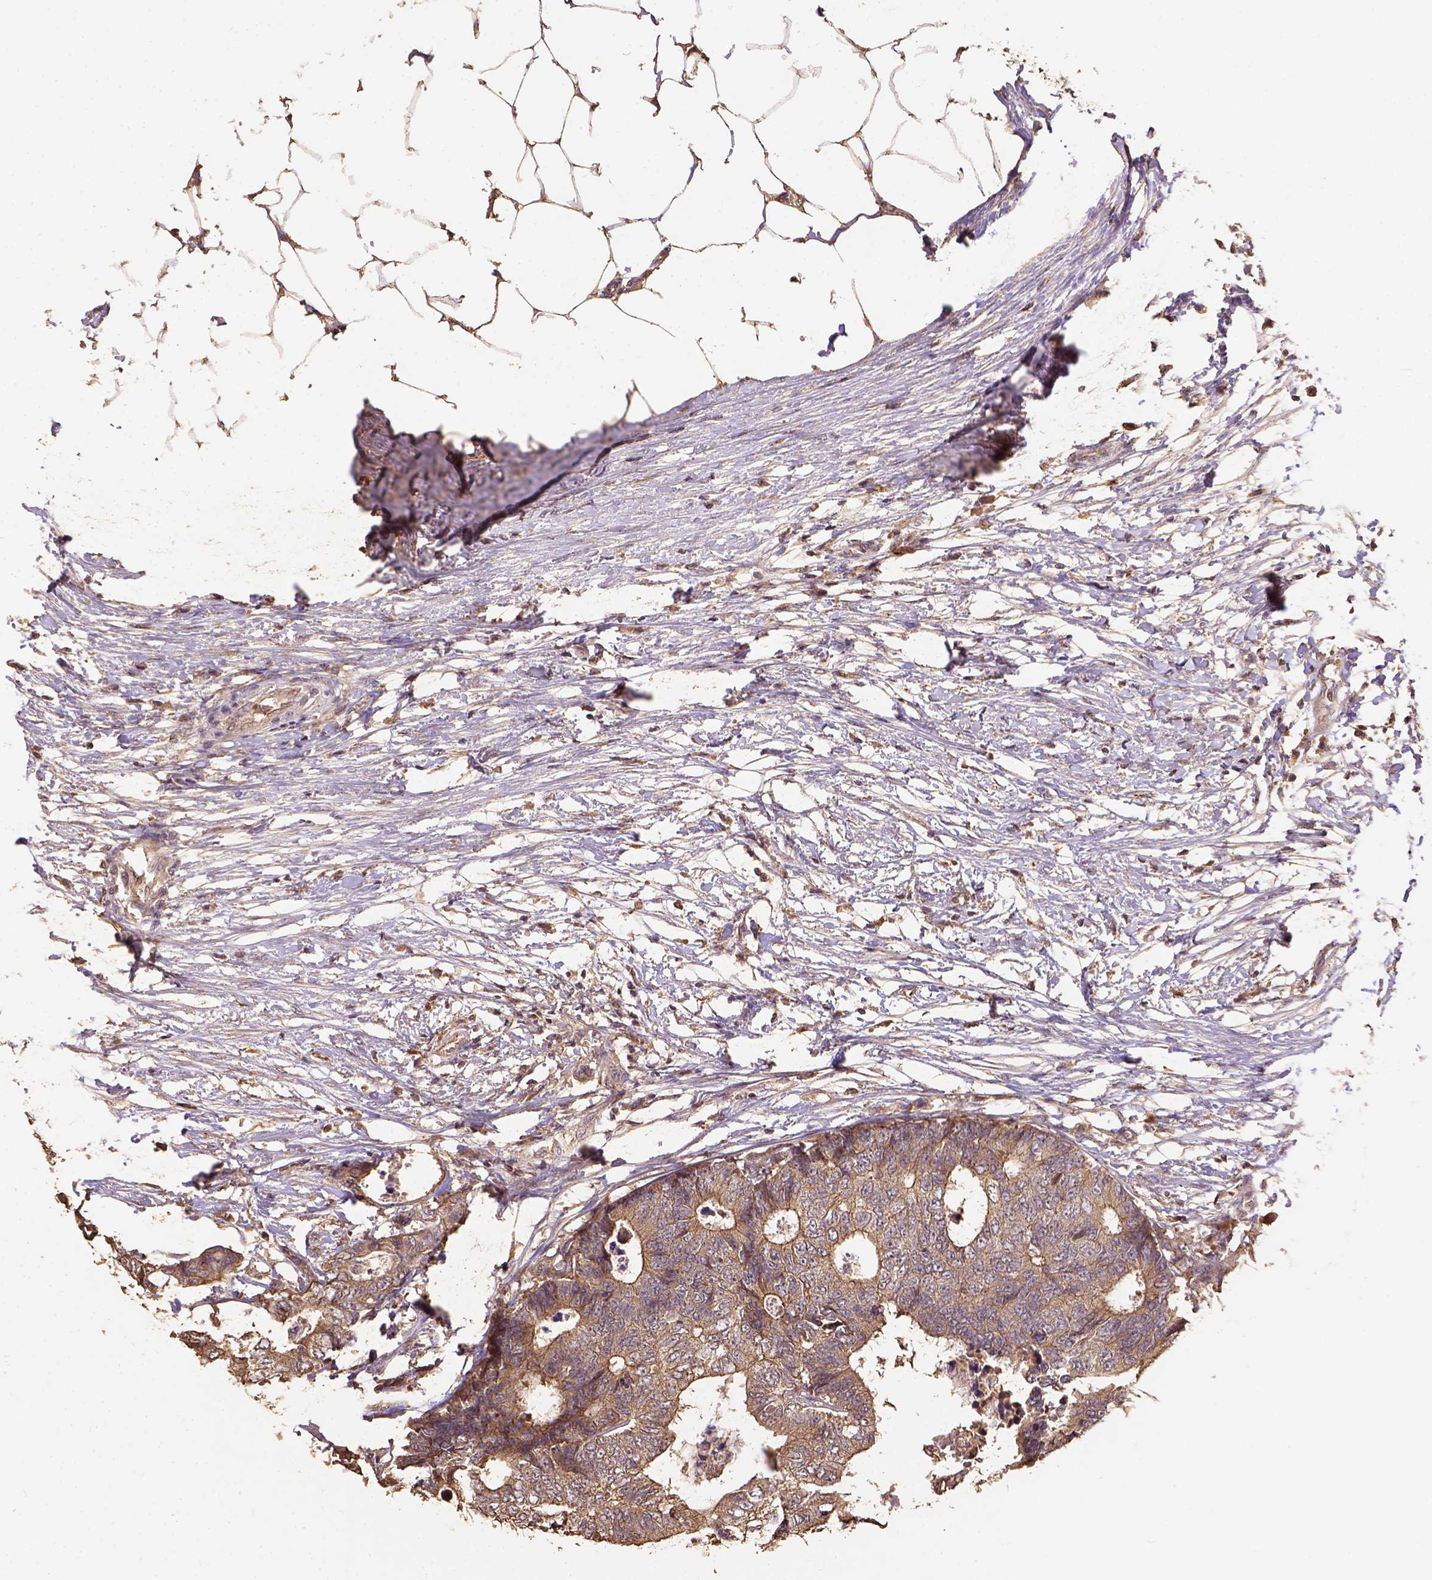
{"staining": {"intensity": "weak", "quantity": ">75%", "location": "cytoplasmic/membranous"}, "tissue": "colorectal cancer", "cell_type": "Tumor cells", "image_type": "cancer", "snomed": [{"axis": "morphology", "description": "Adenocarcinoma, NOS"}, {"axis": "topography", "description": "Colon"}], "caption": "Colorectal adenocarcinoma stained for a protein (brown) shows weak cytoplasmic/membranous positive staining in about >75% of tumor cells.", "gene": "ATP1B3", "patient": {"sex": "female", "age": 48}}